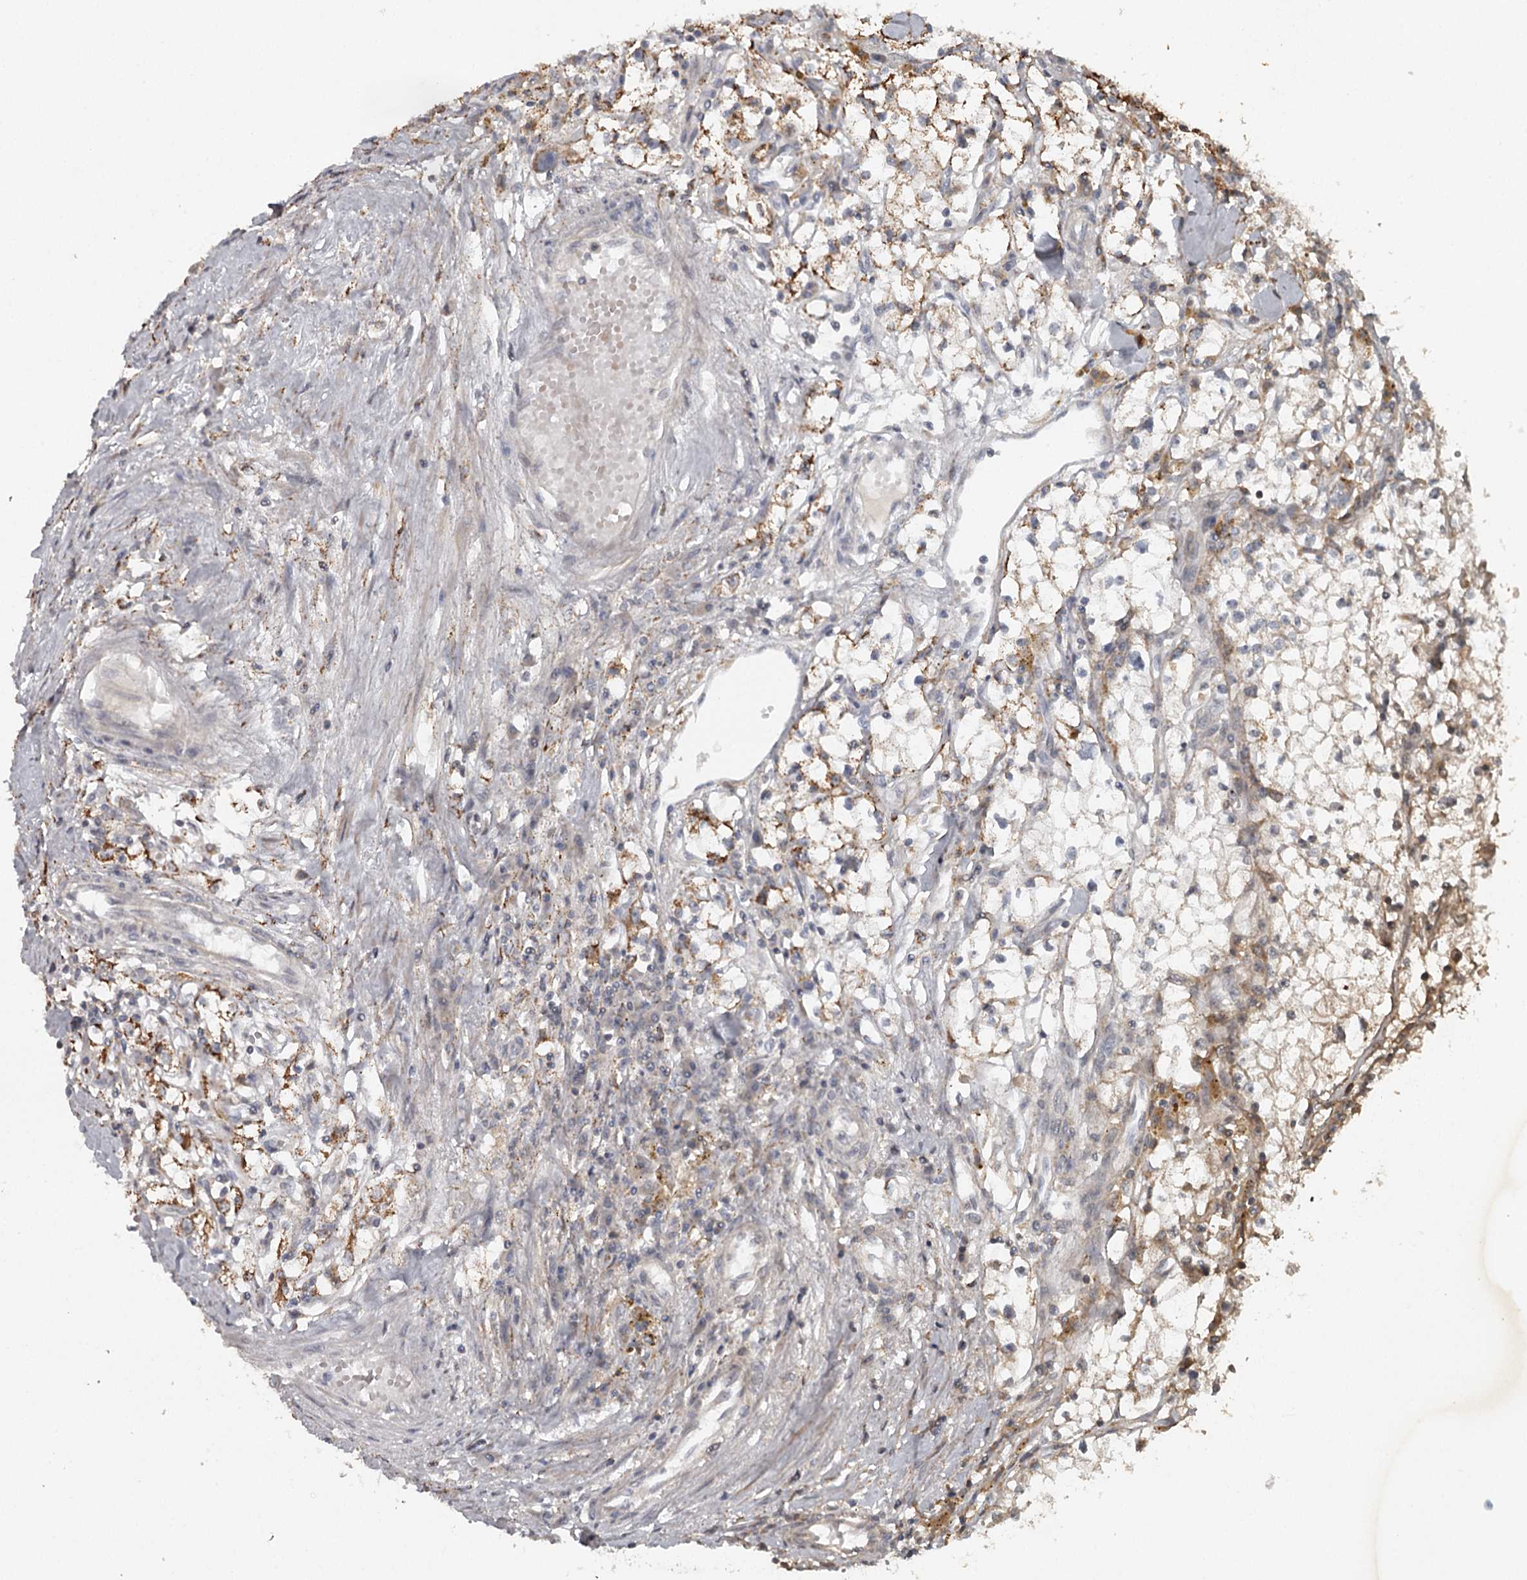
{"staining": {"intensity": "moderate", "quantity": "25%-75%", "location": "cytoplasmic/membranous"}, "tissue": "renal cancer", "cell_type": "Tumor cells", "image_type": "cancer", "snomed": [{"axis": "morphology", "description": "Adenocarcinoma, NOS"}, {"axis": "topography", "description": "Kidney"}], "caption": "Protein staining shows moderate cytoplasmic/membranous expression in approximately 25%-75% of tumor cells in adenocarcinoma (renal).", "gene": "FAXC", "patient": {"sex": "male", "age": 56}}